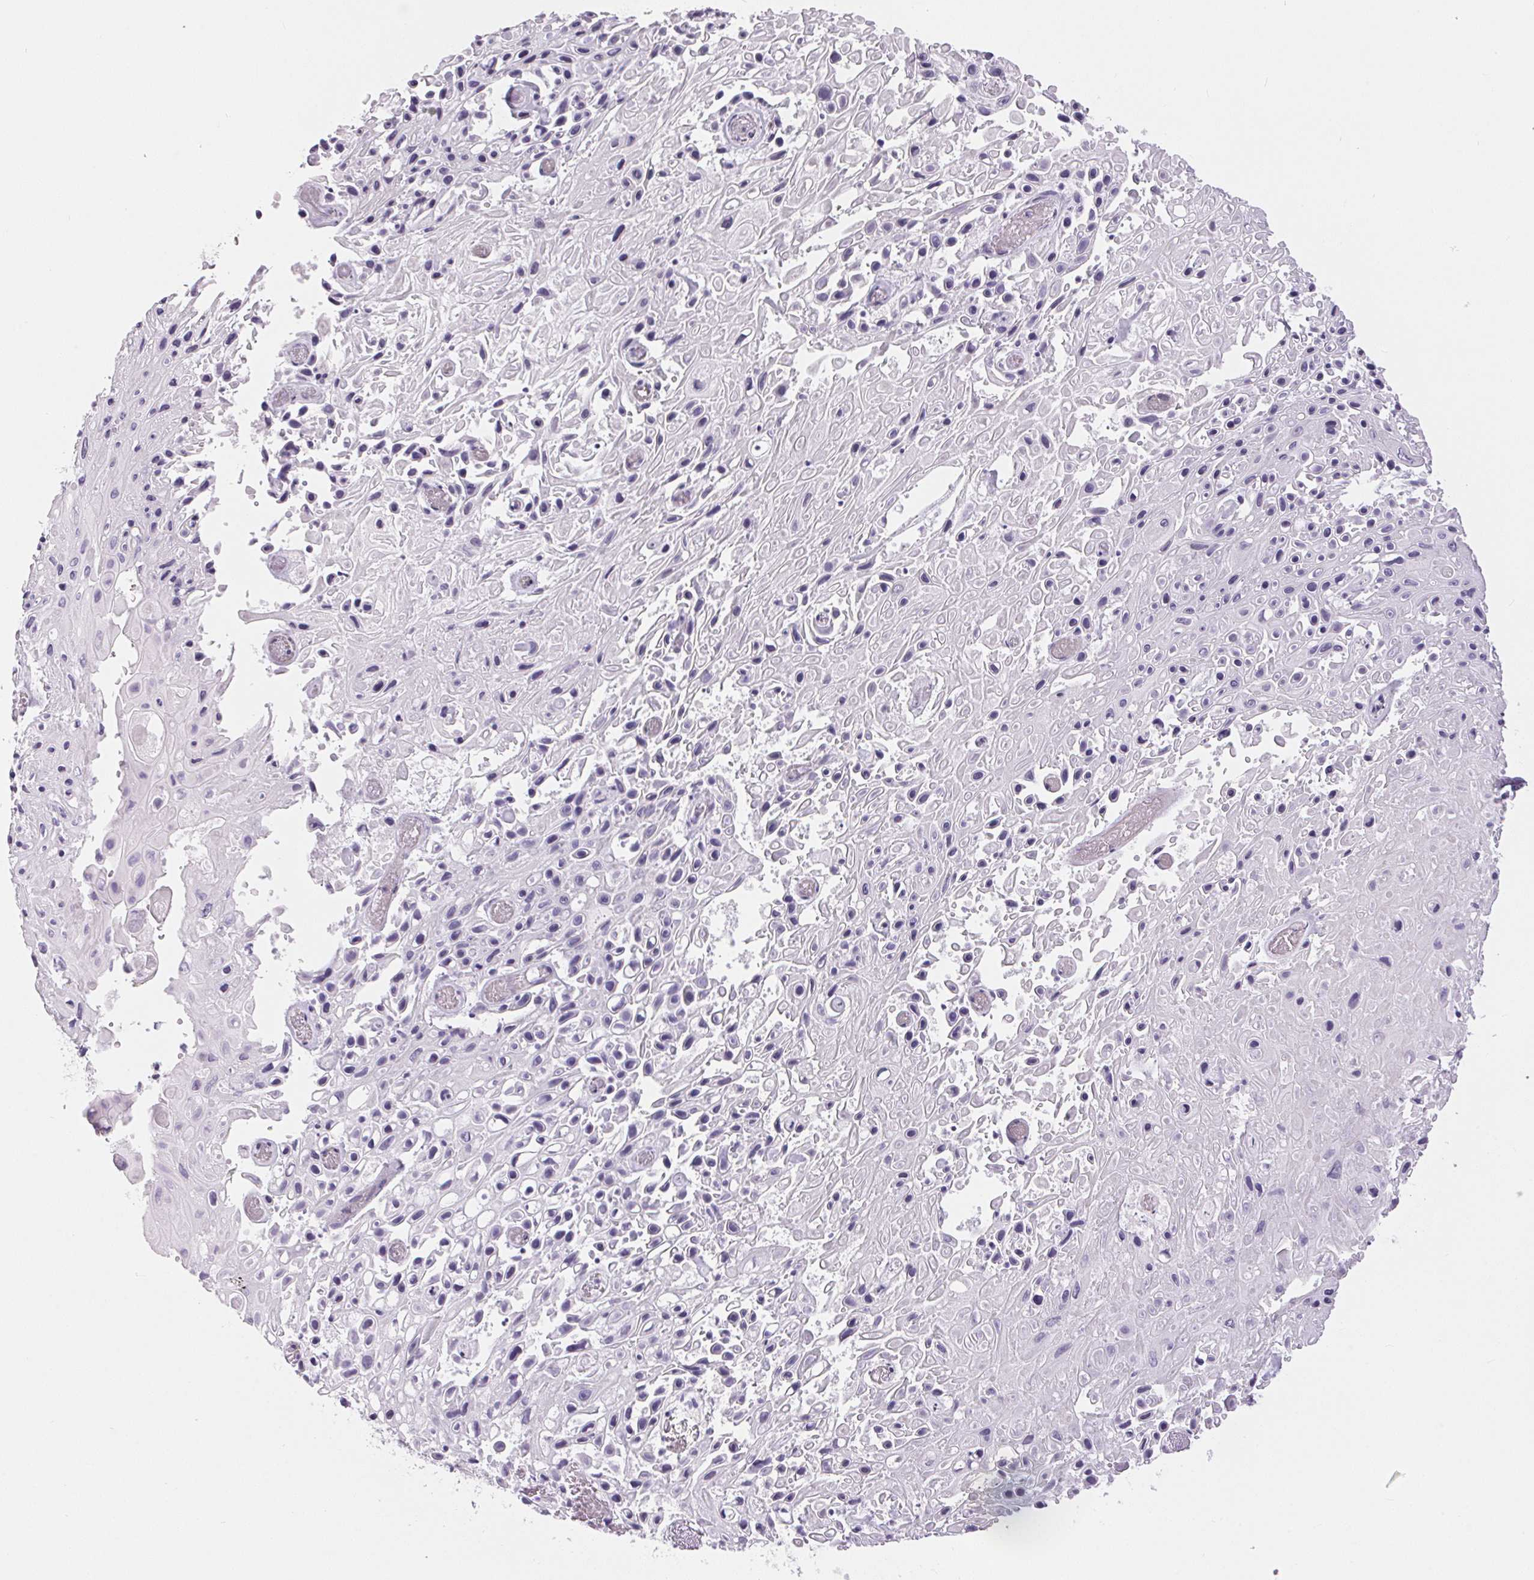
{"staining": {"intensity": "negative", "quantity": "none", "location": "none"}, "tissue": "skin cancer", "cell_type": "Tumor cells", "image_type": "cancer", "snomed": [{"axis": "morphology", "description": "Squamous cell carcinoma, NOS"}, {"axis": "topography", "description": "Skin"}], "caption": "The image demonstrates no significant expression in tumor cells of squamous cell carcinoma (skin).", "gene": "CADPS", "patient": {"sex": "male", "age": 82}}